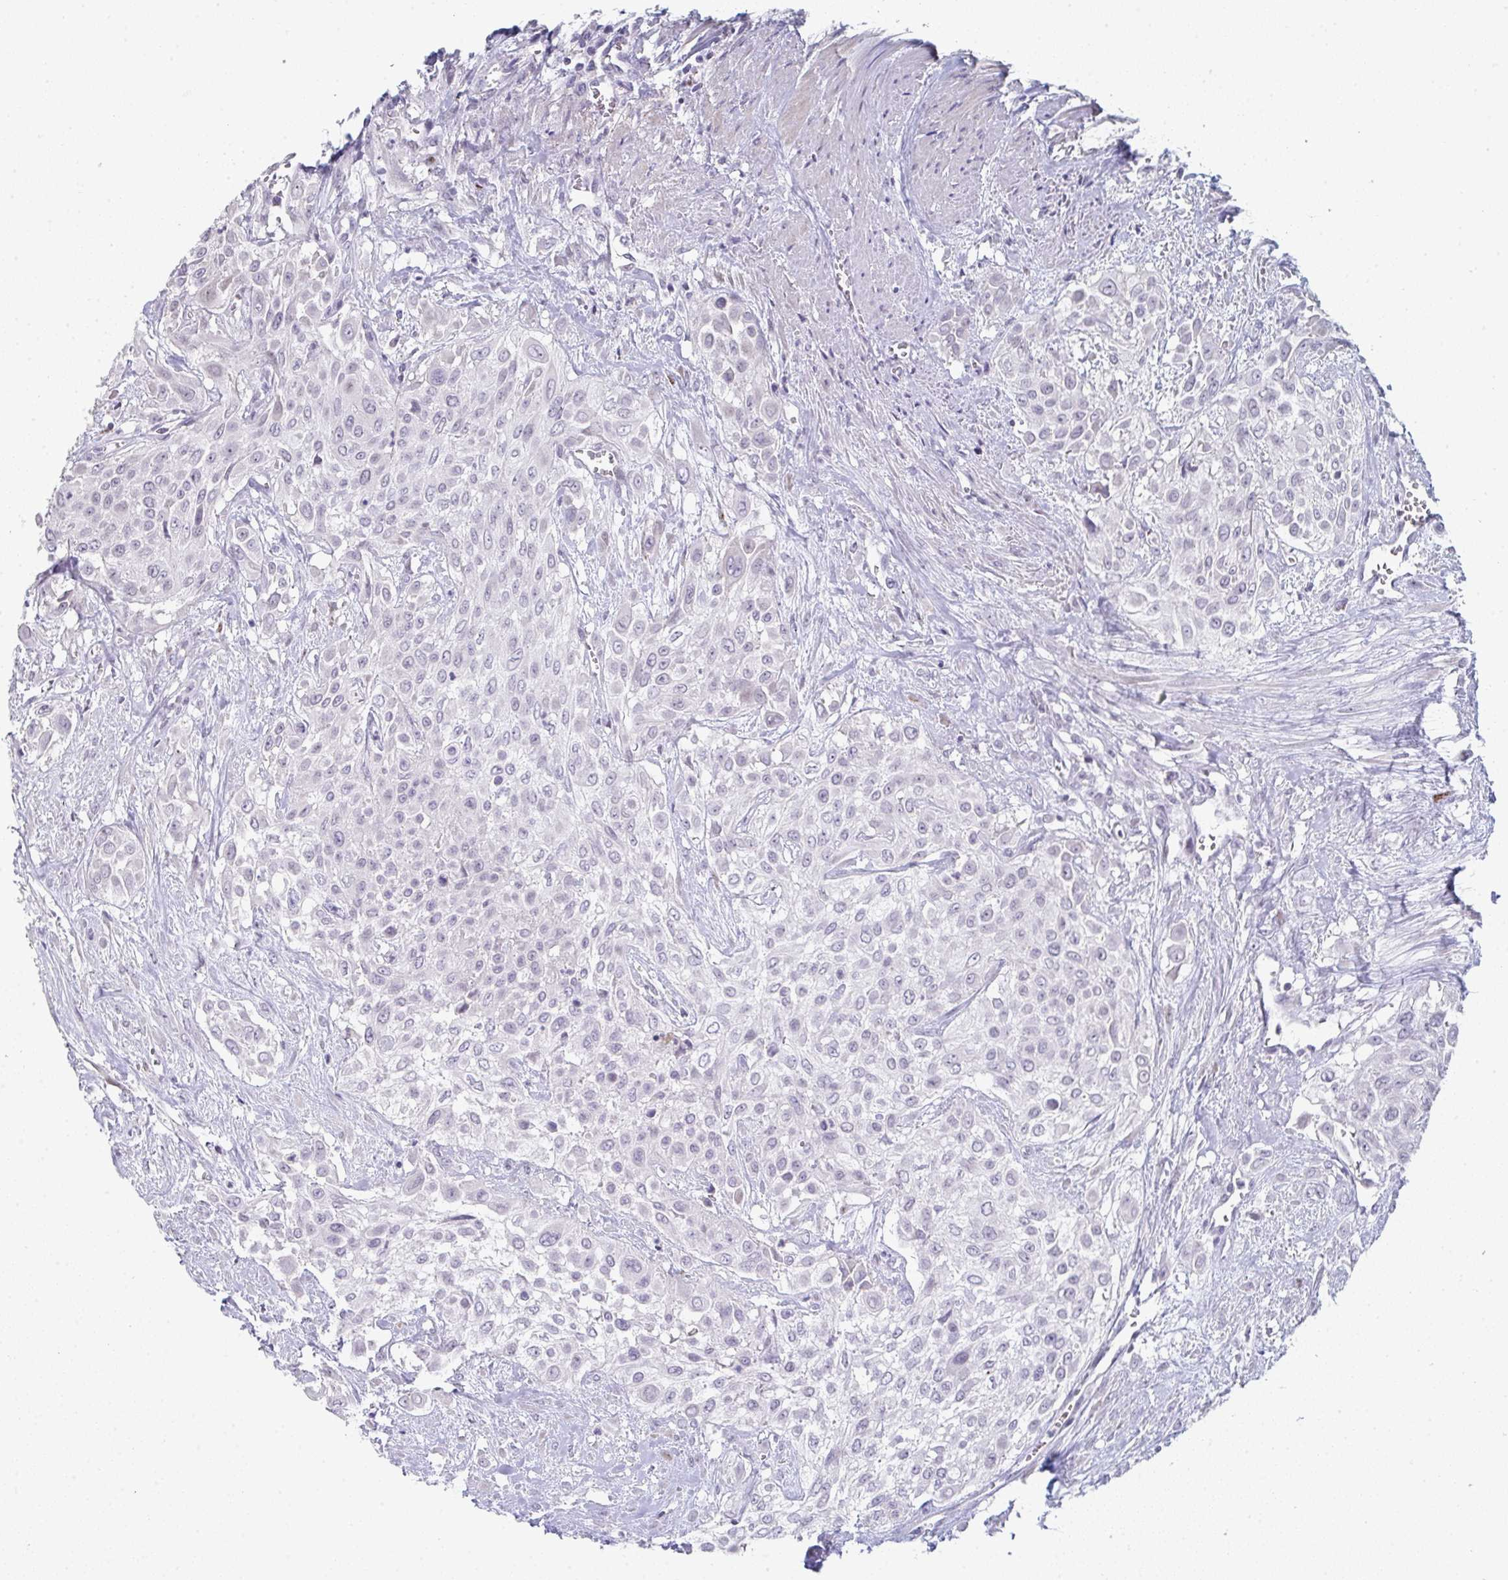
{"staining": {"intensity": "negative", "quantity": "none", "location": "none"}, "tissue": "urothelial cancer", "cell_type": "Tumor cells", "image_type": "cancer", "snomed": [{"axis": "morphology", "description": "Urothelial carcinoma, High grade"}, {"axis": "topography", "description": "Urinary bladder"}], "caption": "DAB (3,3'-diaminobenzidine) immunohistochemical staining of urothelial carcinoma (high-grade) displays no significant expression in tumor cells. Nuclei are stained in blue.", "gene": "A1CF", "patient": {"sex": "male", "age": 57}}